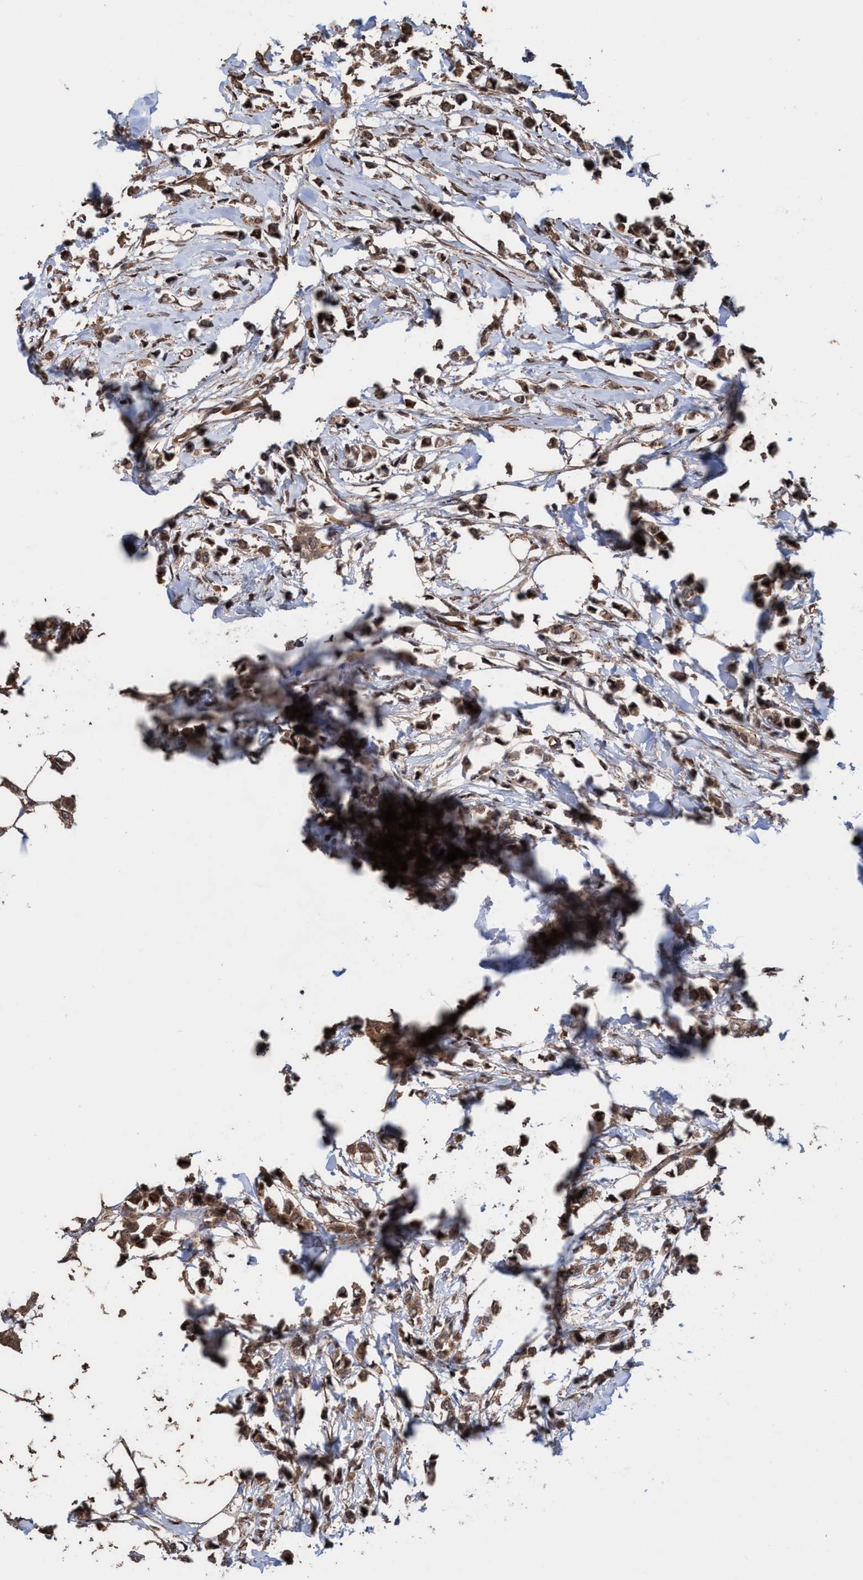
{"staining": {"intensity": "weak", "quantity": ">75%", "location": "cytoplasmic/membranous"}, "tissue": "breast cancer", "cell_type": "Tumor cells", "image_type": "cancer", "snomed": [{"axis": "morphology", "description": "Lobular carcinoma"}, {"axis": "topography", "description": "Breast"}], "caption": "Immunohistochemical staining of breast lobular carcinoma shows weak cytoplasmic/membranous protein expression in approximately >75% of tumor cells.", "gene": "TRPC7", "patient": {"sex": "female", "age": 51}}